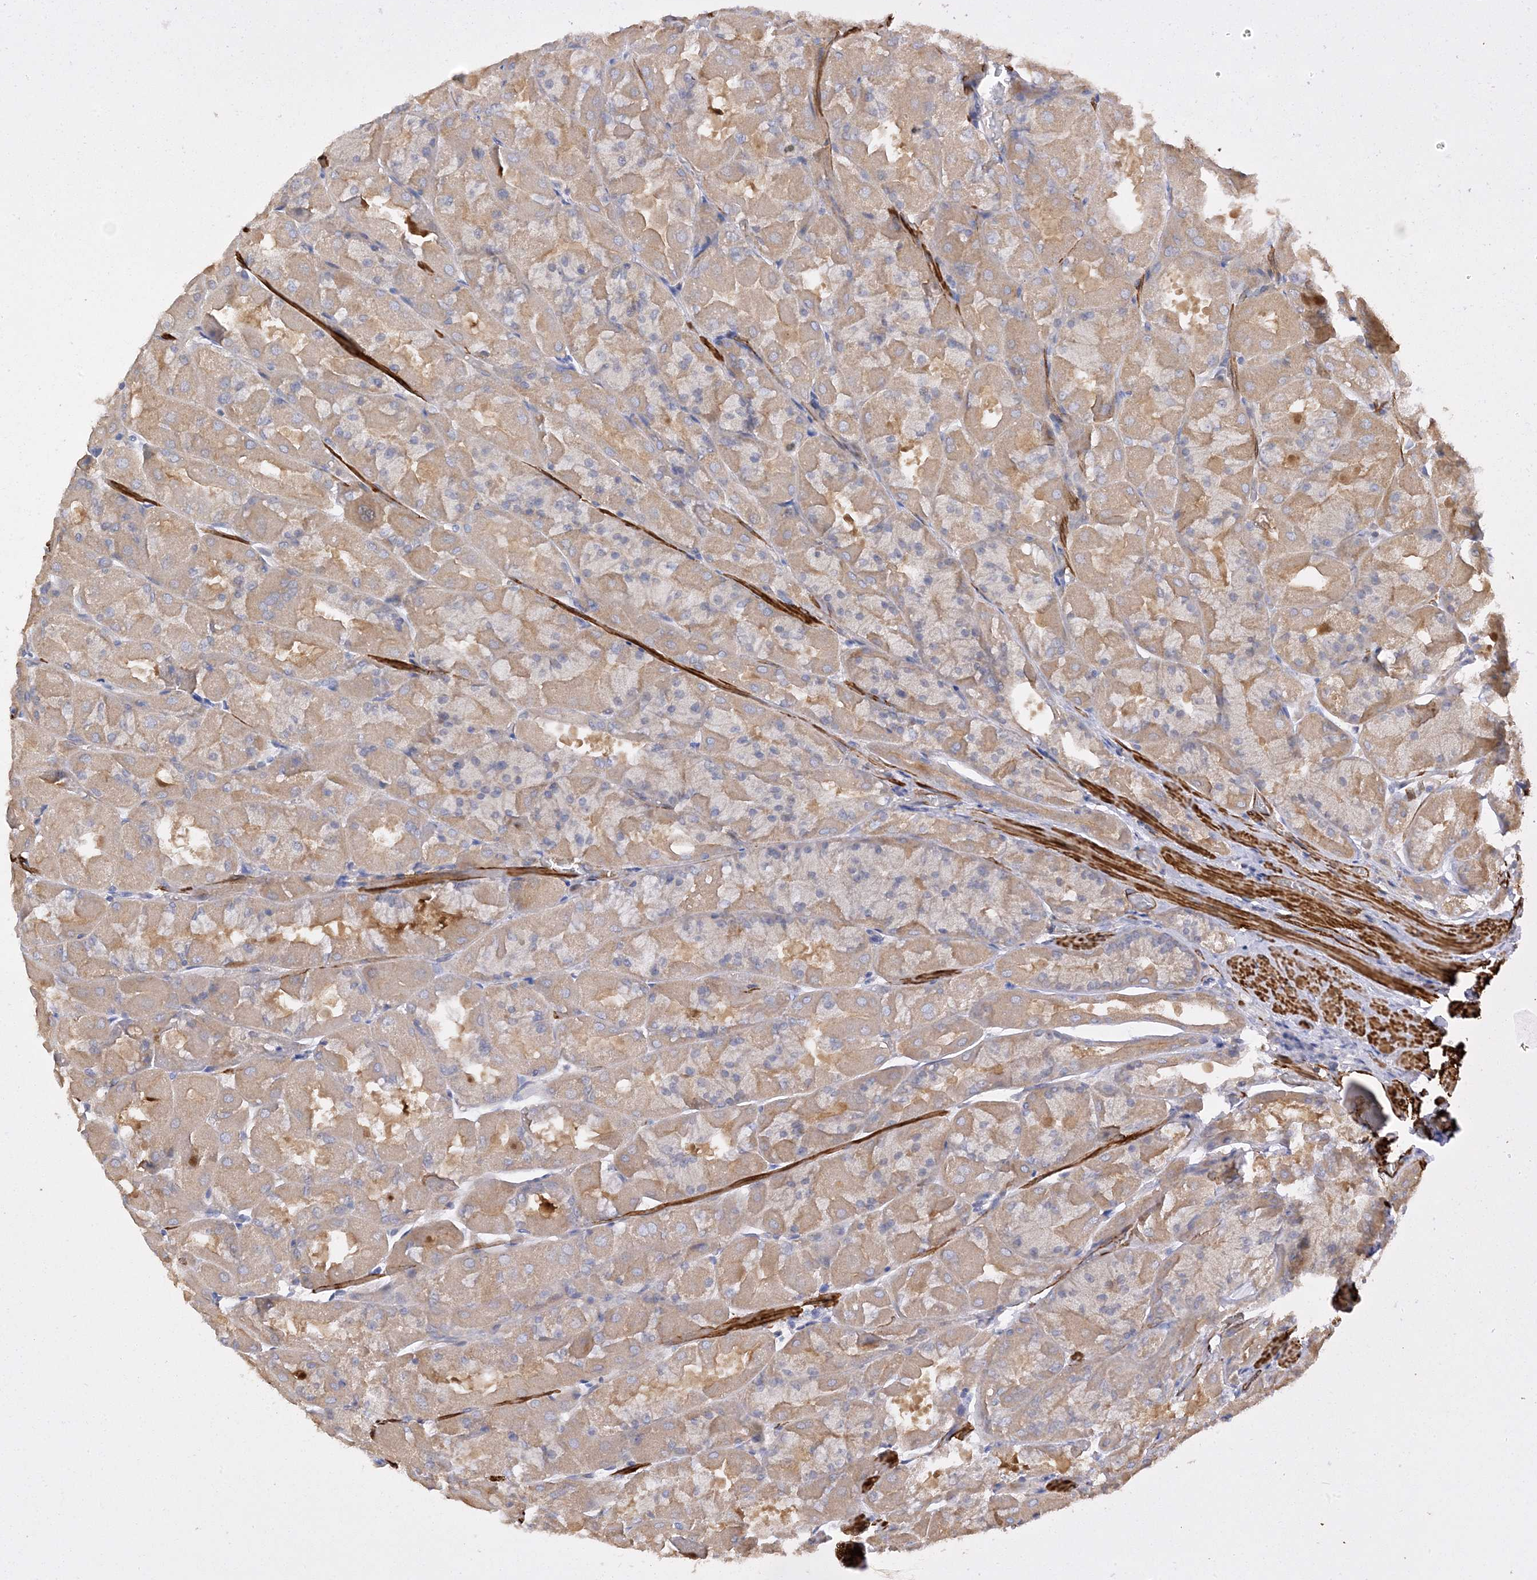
{"staining": {"intensity": "moderate", "quantity": ">75%", "location": "cytoplasmic/membranous"}, "tissue": "stomach", "cell_type": "Glandular cells", "image_type": "normal", "snomed": [{"axis": "morphology", "description": "Normal tissue, NOS"}, {"axis": "topography", "description": "Stomach"}], "caption": "Human stomach stained for a protein (brown) demonstrates moderate cytoplasmic/membranous positive staining in about >75% of glandular cells.", "gene": "KIFBP", "patient": {"sex": "female", "age": 61}}